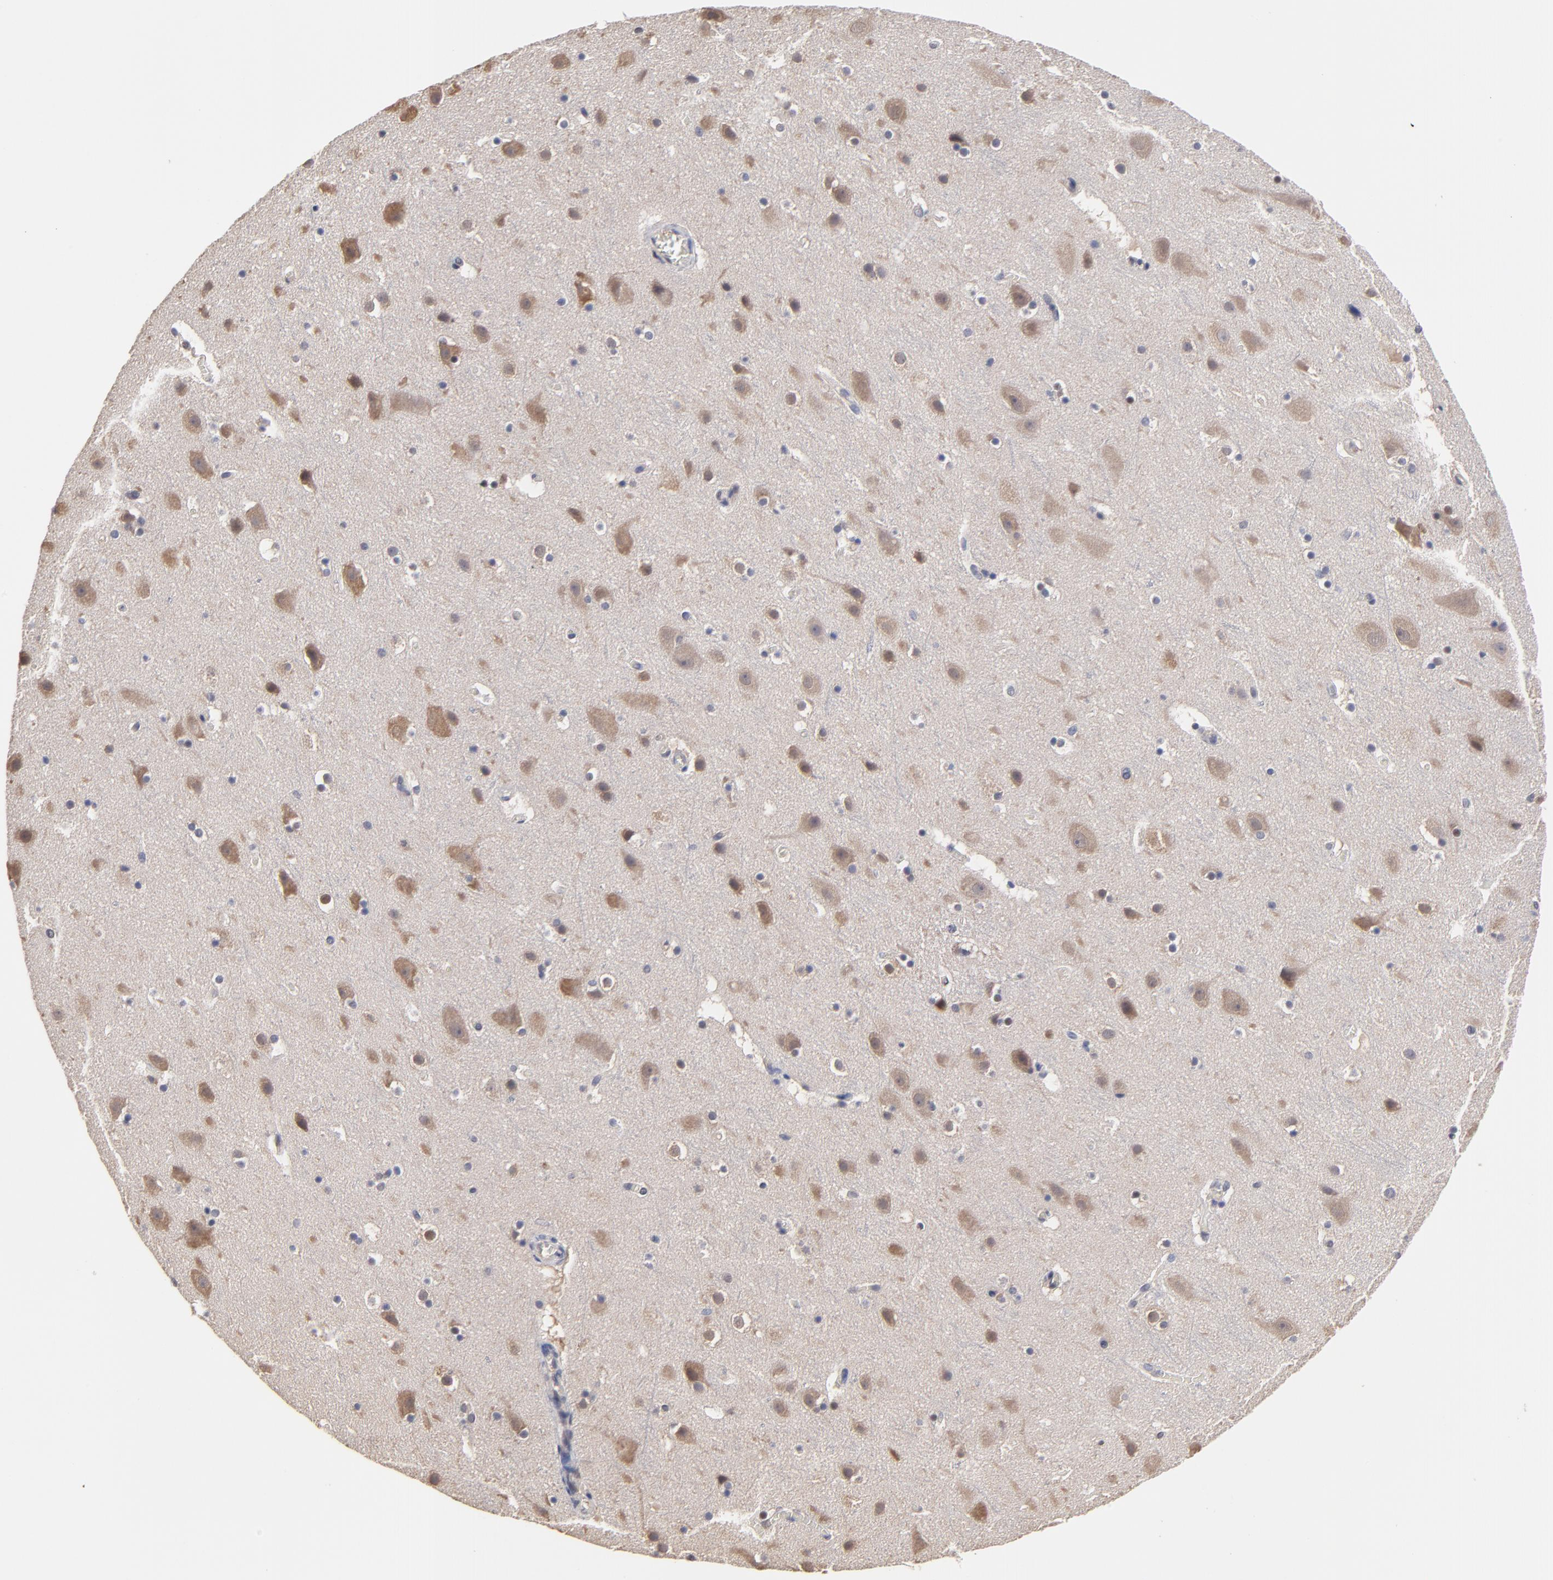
{"staining": {"intensity": "negative", "quantity": "none", "location": "none"}, "tissue": "cerebral cortex", "cell_type": "Endothelial cells", "image_type": "normal", "snomed": [{"axis": "morphology", "description": "Normal tissue, NOS"}, {"axis": "topography", "description": "Cerebral cortex"}], "caption": "IHC of unremarkable cerebral cortex shows no staining in endothelial cells.", "gene": "CCT2", "patient": {"sex": "male", "age": 45}}